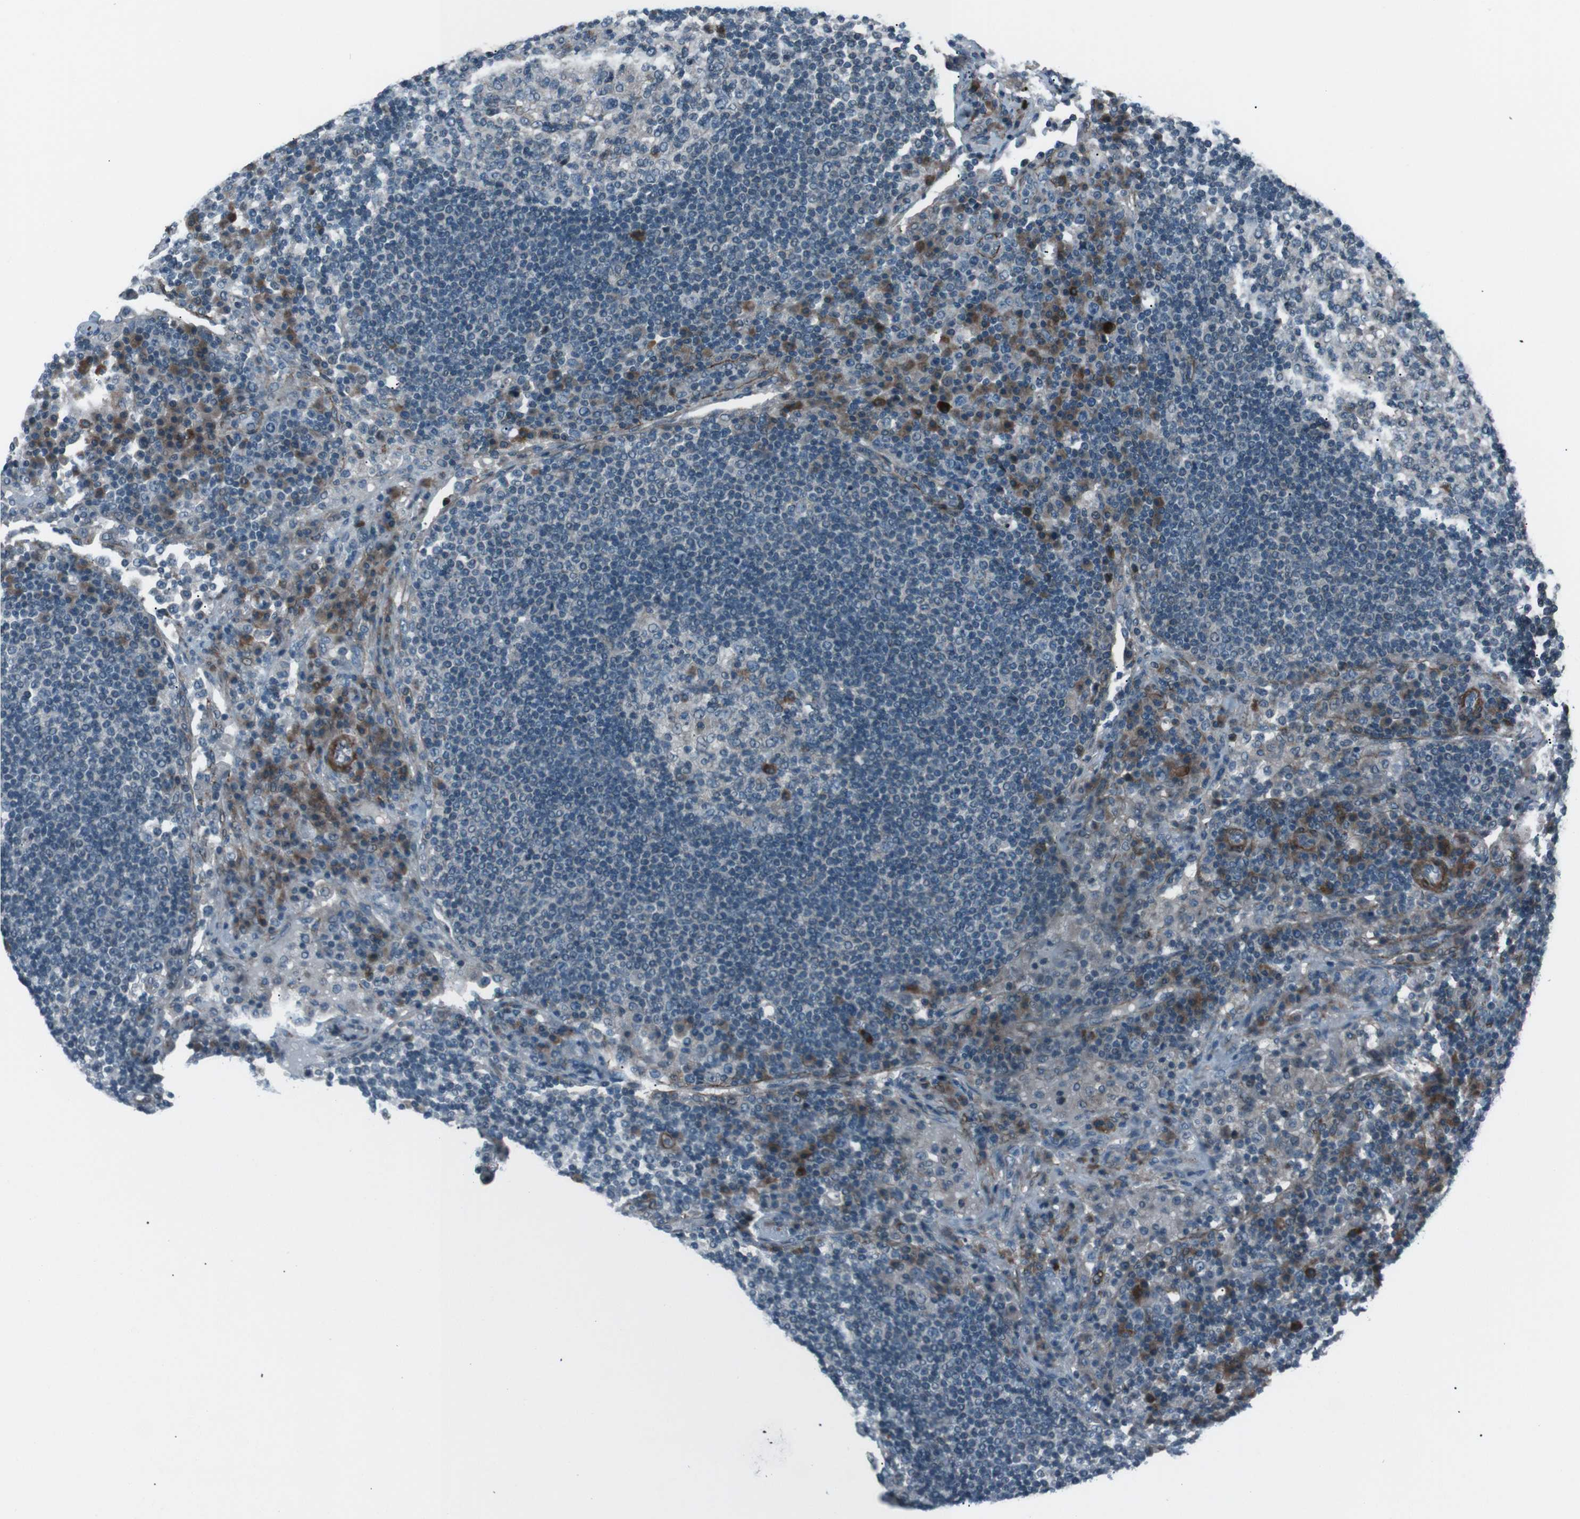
{"staining": {"intensity": "negative", "quantity": "none", "location": "none"}, "tissue": "lymph node", "cell_type": "Germinal center cells", "image_type": "normal", "snomed": [{"axis": "morphology", "description": "Normal tissue, NOS"}, {"axis": "topography", "description": "Lymph node"}], "caption": "The image shows no staining of germinal center cells in unremarkable lymph node. (DAB (3,3'-diaminobenzidine) IHC visualized using brightfield microscopy, high magnification).", "gene": "PDLIM5", "patient": {"sex": "female", "age": 53}}